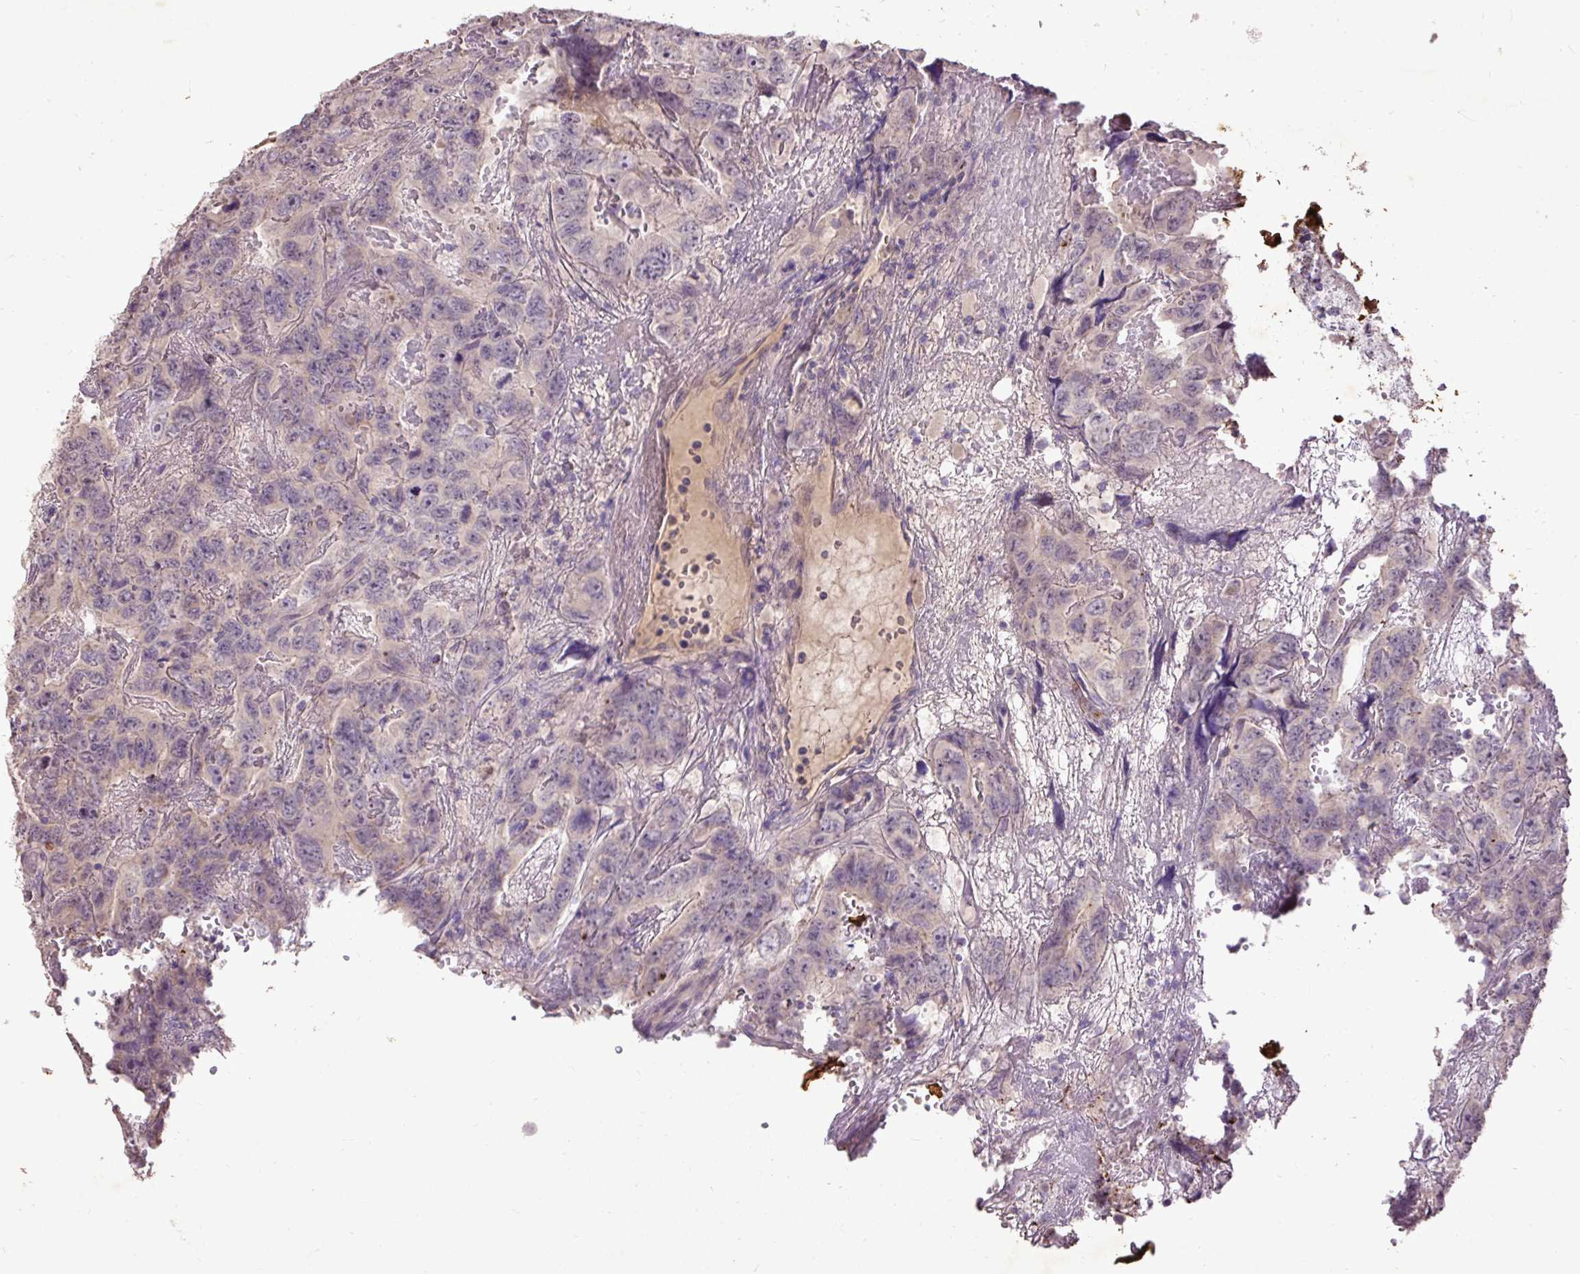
{"staining": {"intensity": "negative", "quantity": "none", "location": "none"}, "tissue": "testis cancer", "cell_type": "Tumor cells", "image_type": "cancer", "snomed": [{"axis": "morphology", "description": "Carcinoma, Embryonal, NOS"}, {"axis": "topography", "description": "Testis"}], "caption": "Immunohistochemistry (IHC) micrograph of neoplastic tissue: human testis cancer stained with DAB reveals no significant protein staining in tumor cells. (Brightfield microscopy of DAB (3,3'-diaminobenzidine) IHC at high magnification).", "gene": "LRTM2", "patient": {"sex": "male", "age": 45}}